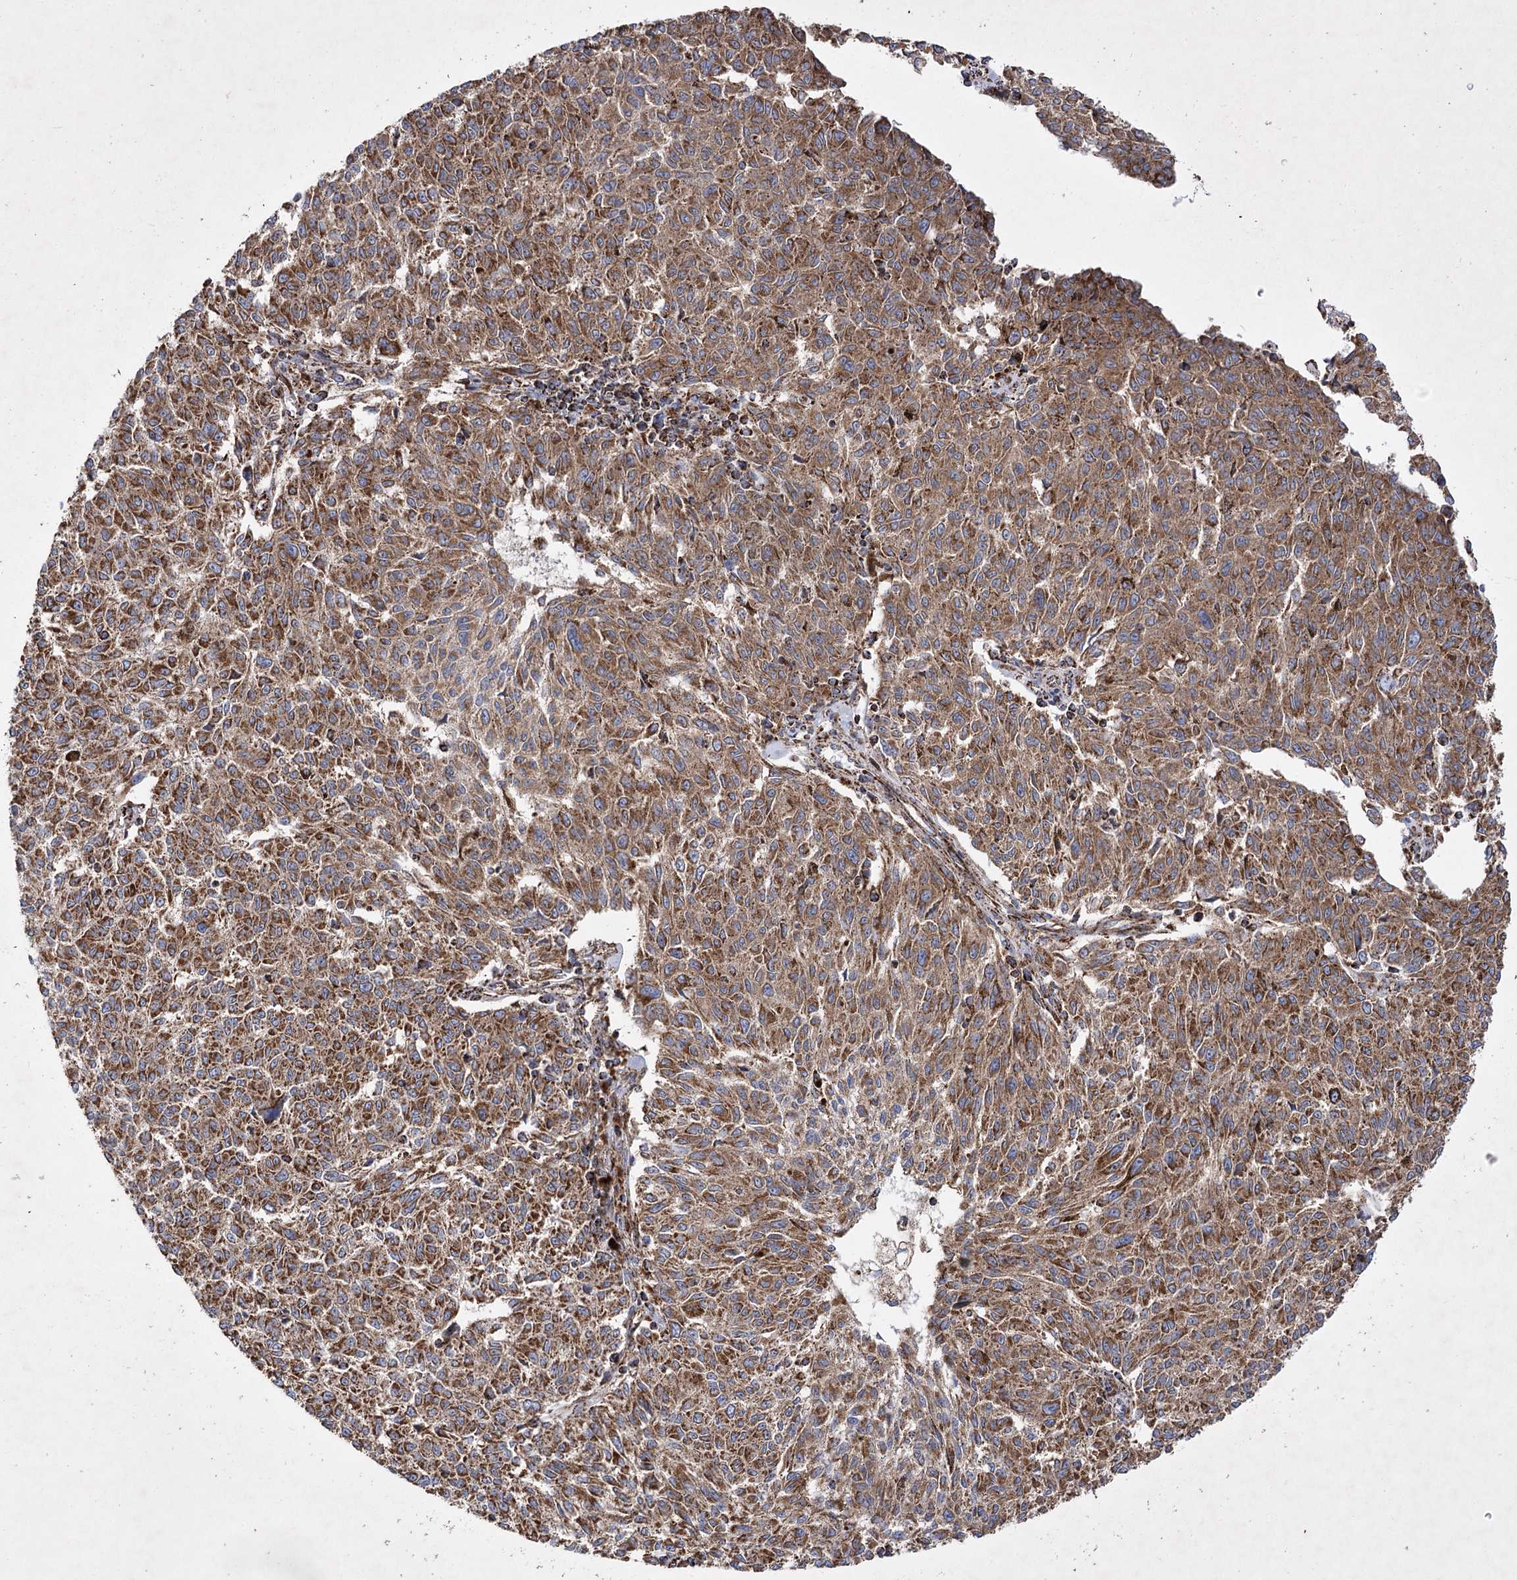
{"staining": {"intensity": "moderate", "quantity": ">75%", "location": "cytoplasmic/membranous"}, "tissue": "melanoma", "cell_type": "Tumor cells", "image_type": "cancer", "snomed": [{"axis": "morphology", "description": "Malignant melanoma, NOS"}, {"axis": "topography", "description": "Skin"}], "caption": "Immunohistochemical staining of human melanoma exhibits medium levels of moderate cytoplasmic/membranous protein staining in about >75% of tumor cells. The staining is performed using DAB brown chromogen to label protein expression. The nuclei are counter-stained blue using hematoxylin.", "gene": "ASNSD1", "patient": {"sex": "female", "age": 72}}